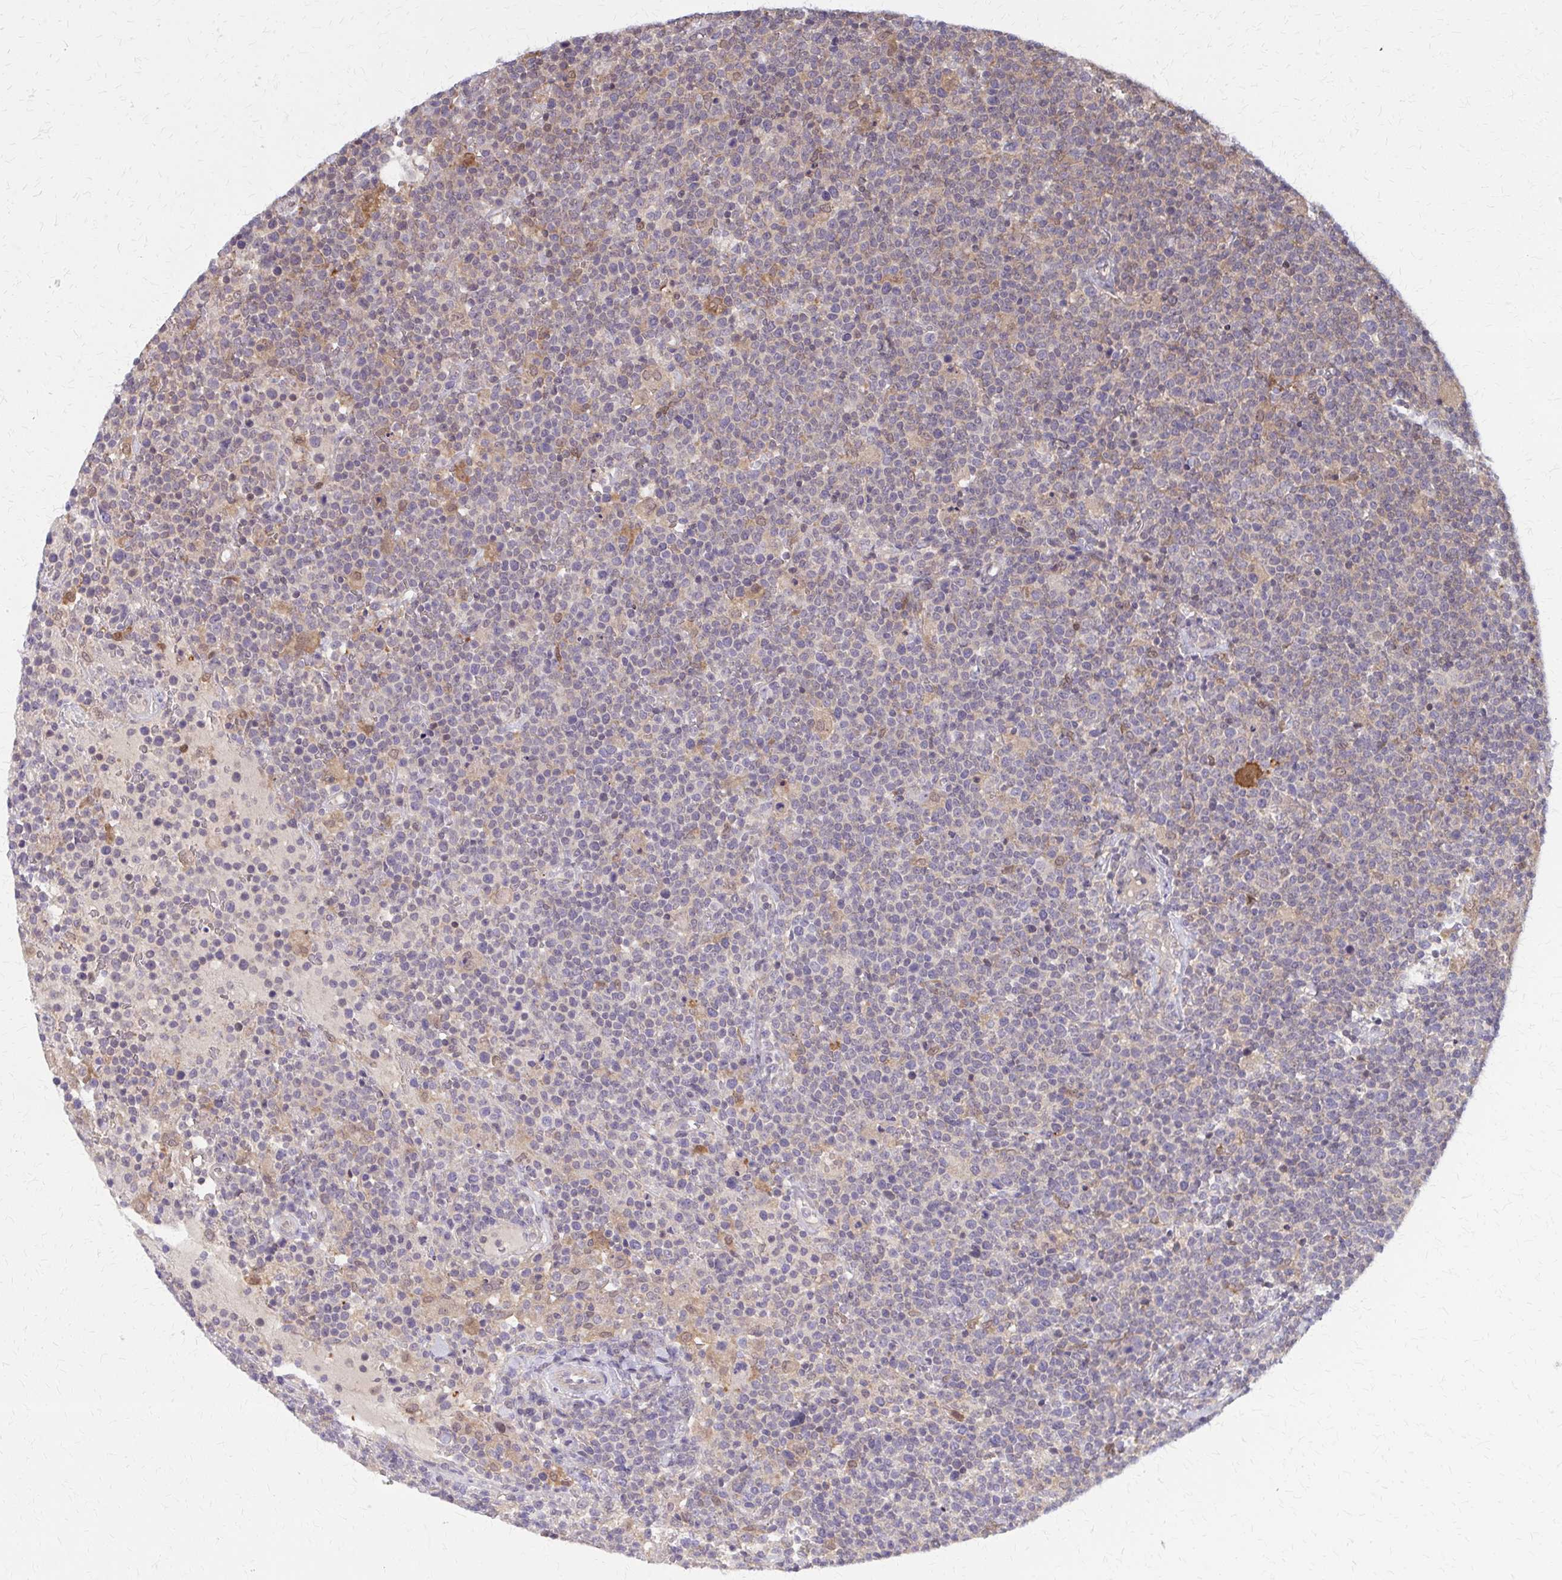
{"staining": {"intensity": "negative", "quantity": "none", "location": "none"}, "tissue": "lymphoma", "cell_type": "Tumor cells", "image_type": "cancer", "snomed": [{"axis": "morphology", "description": "Malignant lymphoma, non-Hodgkin's type, High grade"}, {"axis": "topography", "description": "Lymph node"}], "caption": "Human lymphoma stained for a protein using immunohistochemistry exhibits no expression in tumor cells.", "gene": "DBI", "patient": {"sex": "male", "age": 61}}